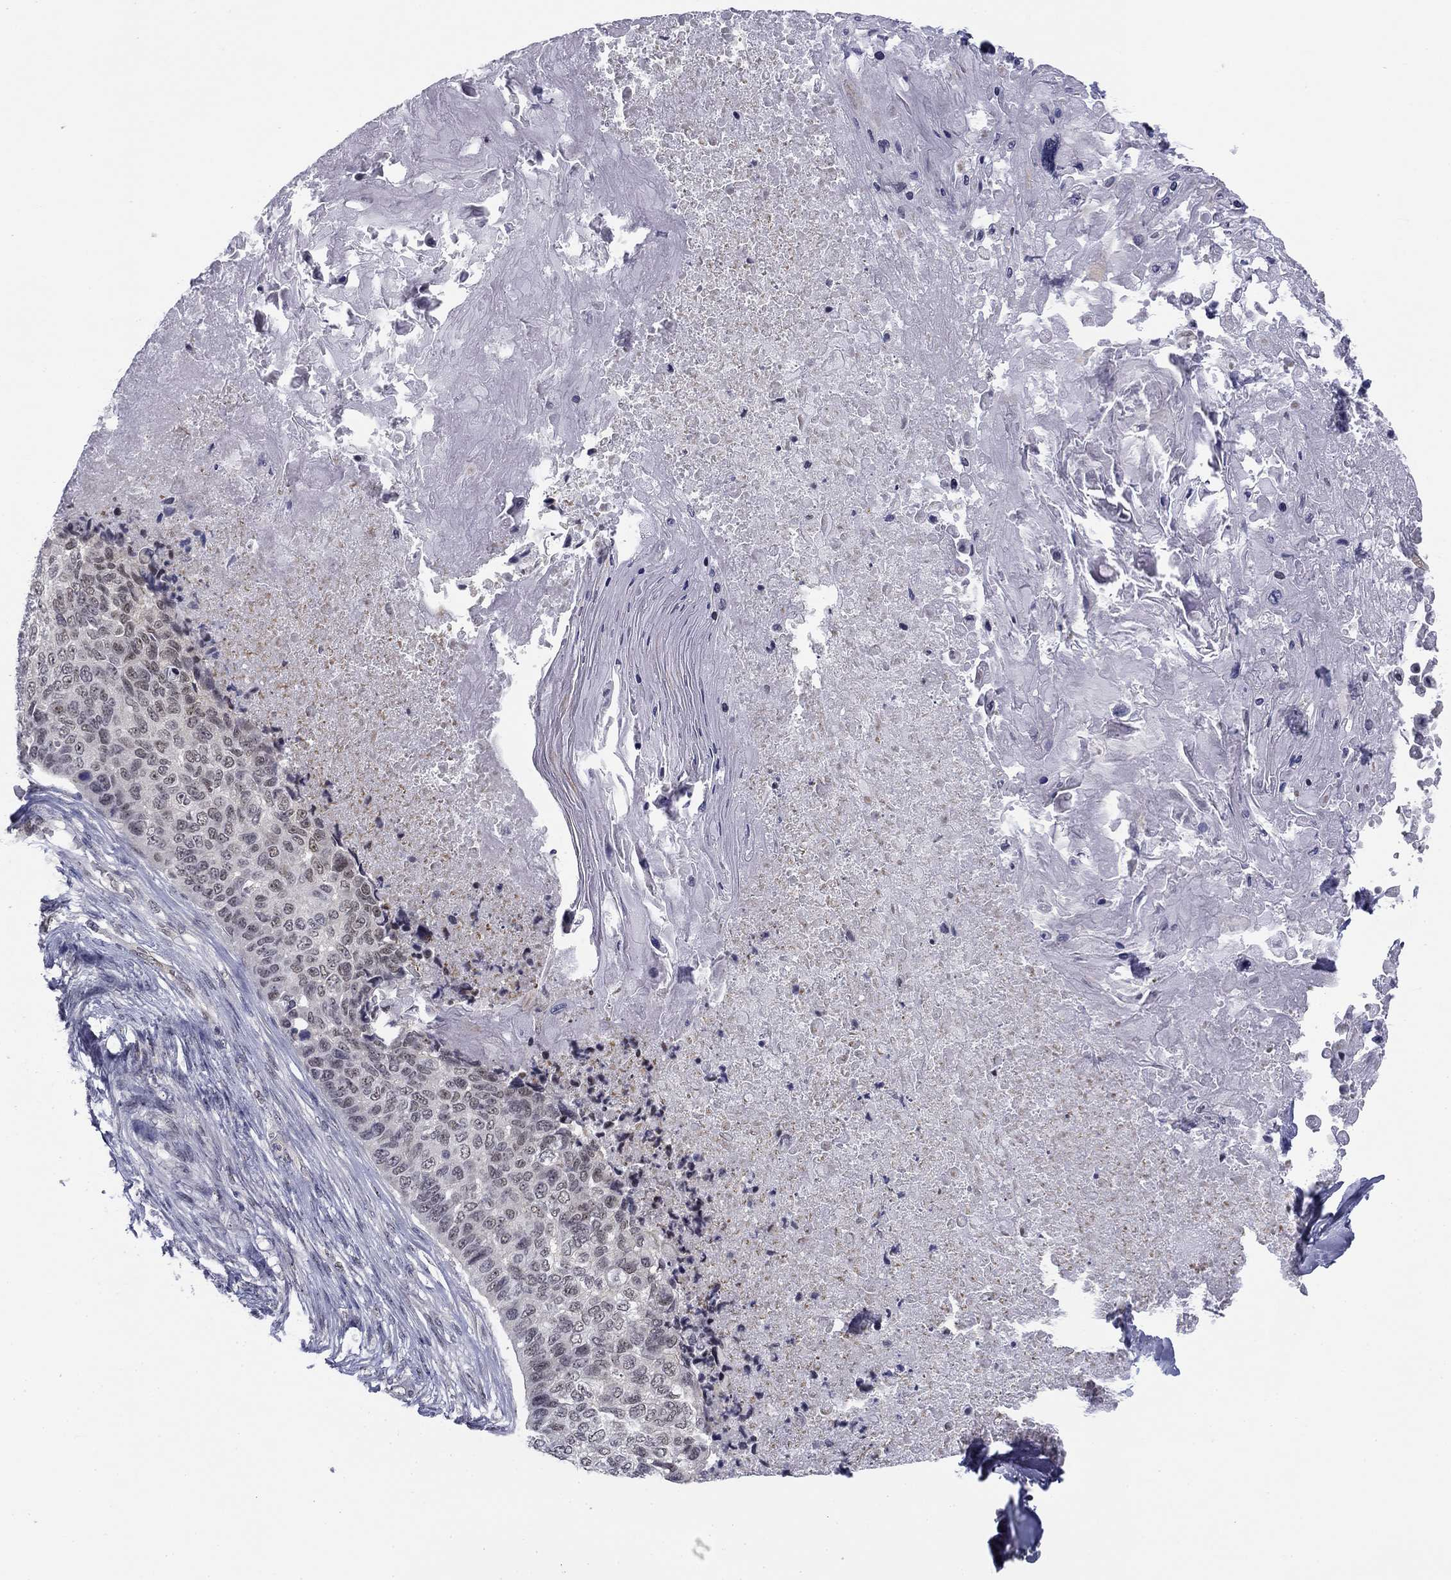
{"staining": {"intensity": "weak", "quantity": "<25%", "location": "nuclear"}, "tissue": "lung cancer", "cell_type": "Tumor cells", "image_type": "cancer", "snomed": [{"axis": "morphology", "description": "Squamous cell carcinoma, NOS"}, {"axis": "topography", "description": "Lung"}], "caption": "Micrograph shows no protein expression in tumor cells of lung squamous cell carcinoma tissue. (DAB (3,3'-diaminobenzidine) immunohistochemistry (IHC) with hematoxylin counter stain).", "gene": "TIGD4", "patient": {"sex": "male", "age": 69}}